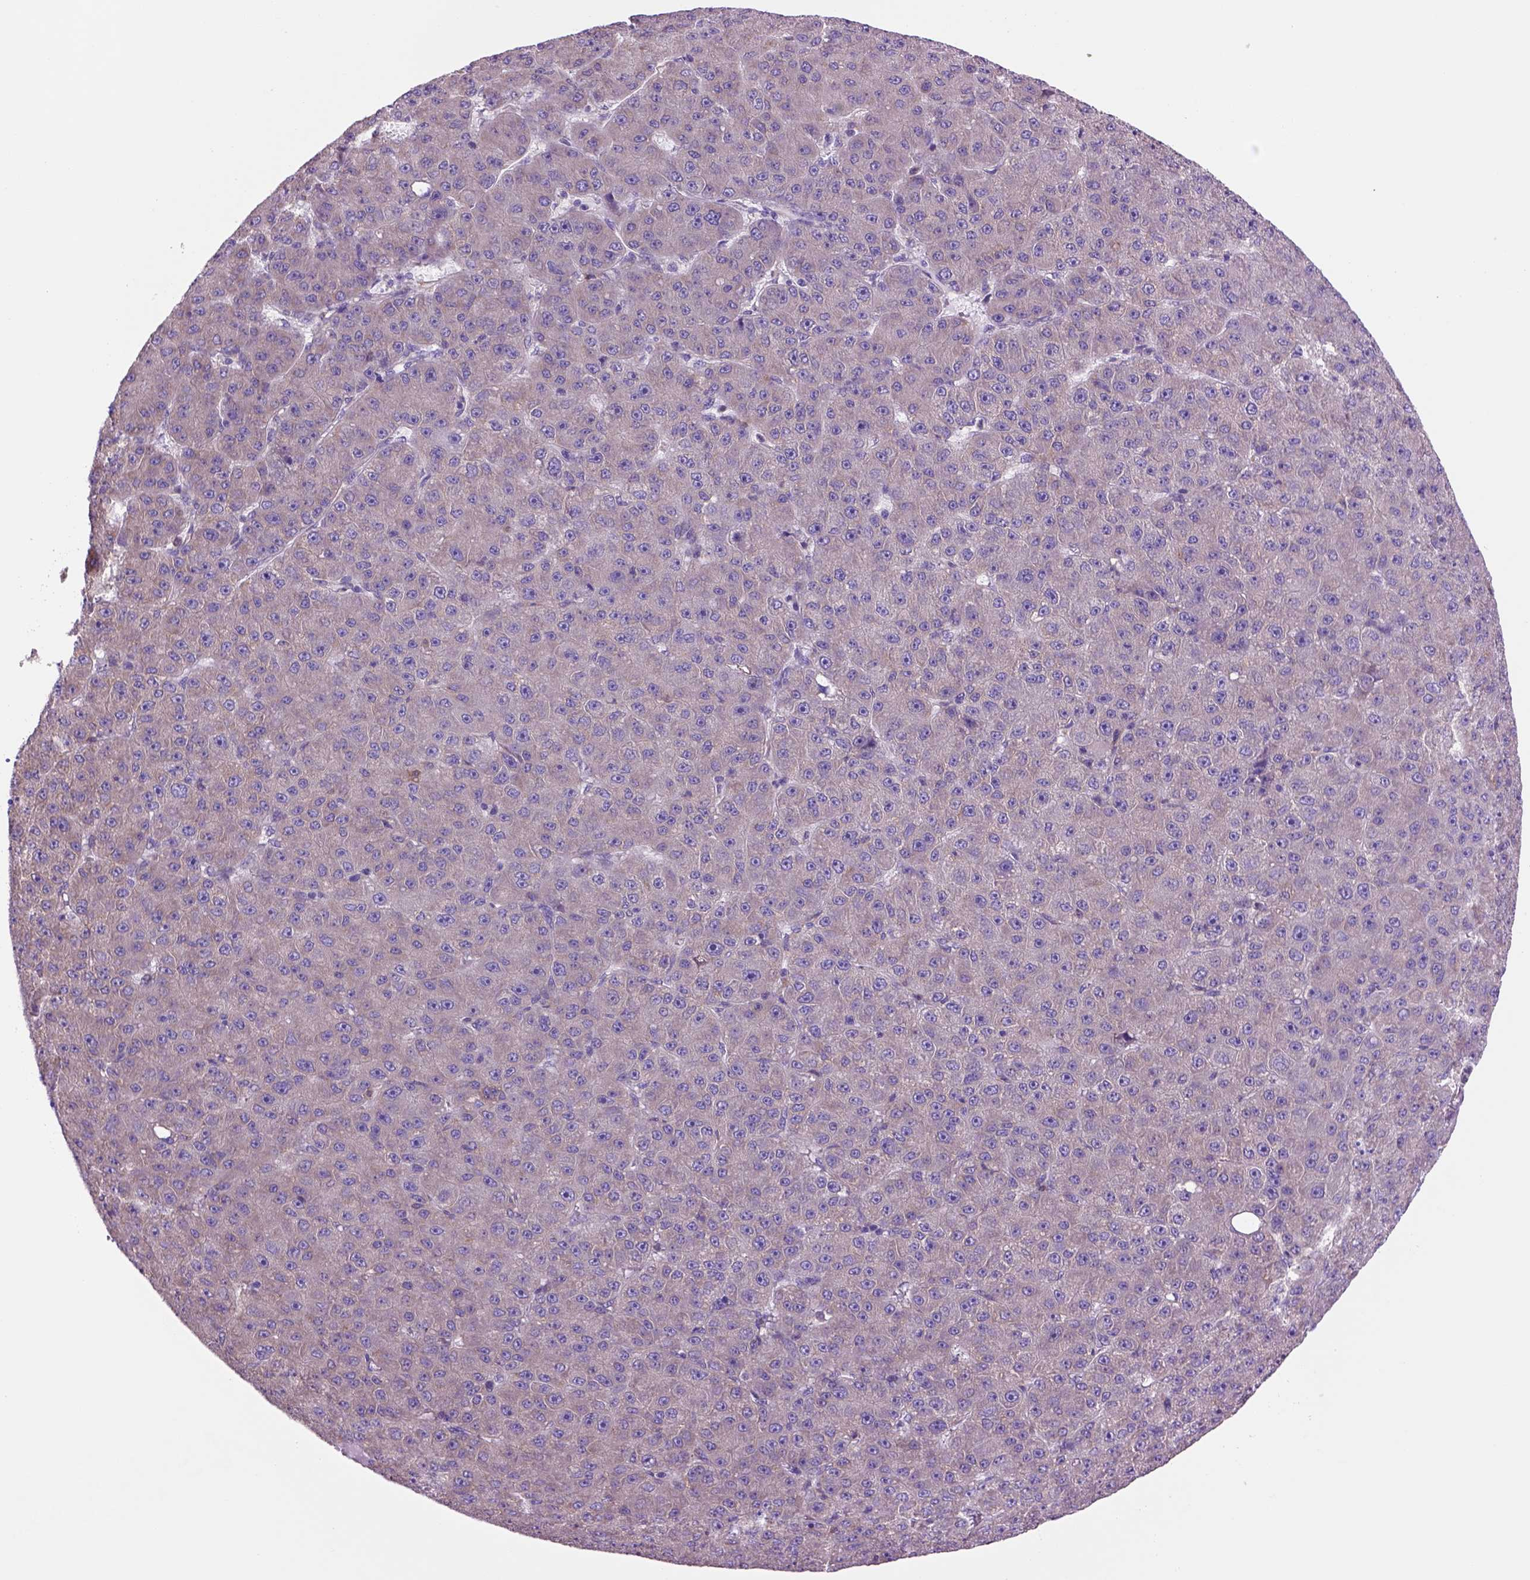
{"staining": {"intensity": "negative", "quantity": "none", "location": "none"}, "tissue": "liver cancer", "cell_type": "Tumor cells", "image_type": "cancer", "snomed": [{"axis": "morphology", "description": "Carcinoma, Hepatocellular, NOS"}, {"axis": "topography", "description": "Liver"}], "caption": "Tumor cells show no significant staining in liver cancer. Nuclei are stained in blue.", "gene": "PIAS3", "patient": {"sex": "male", "age": 67}}